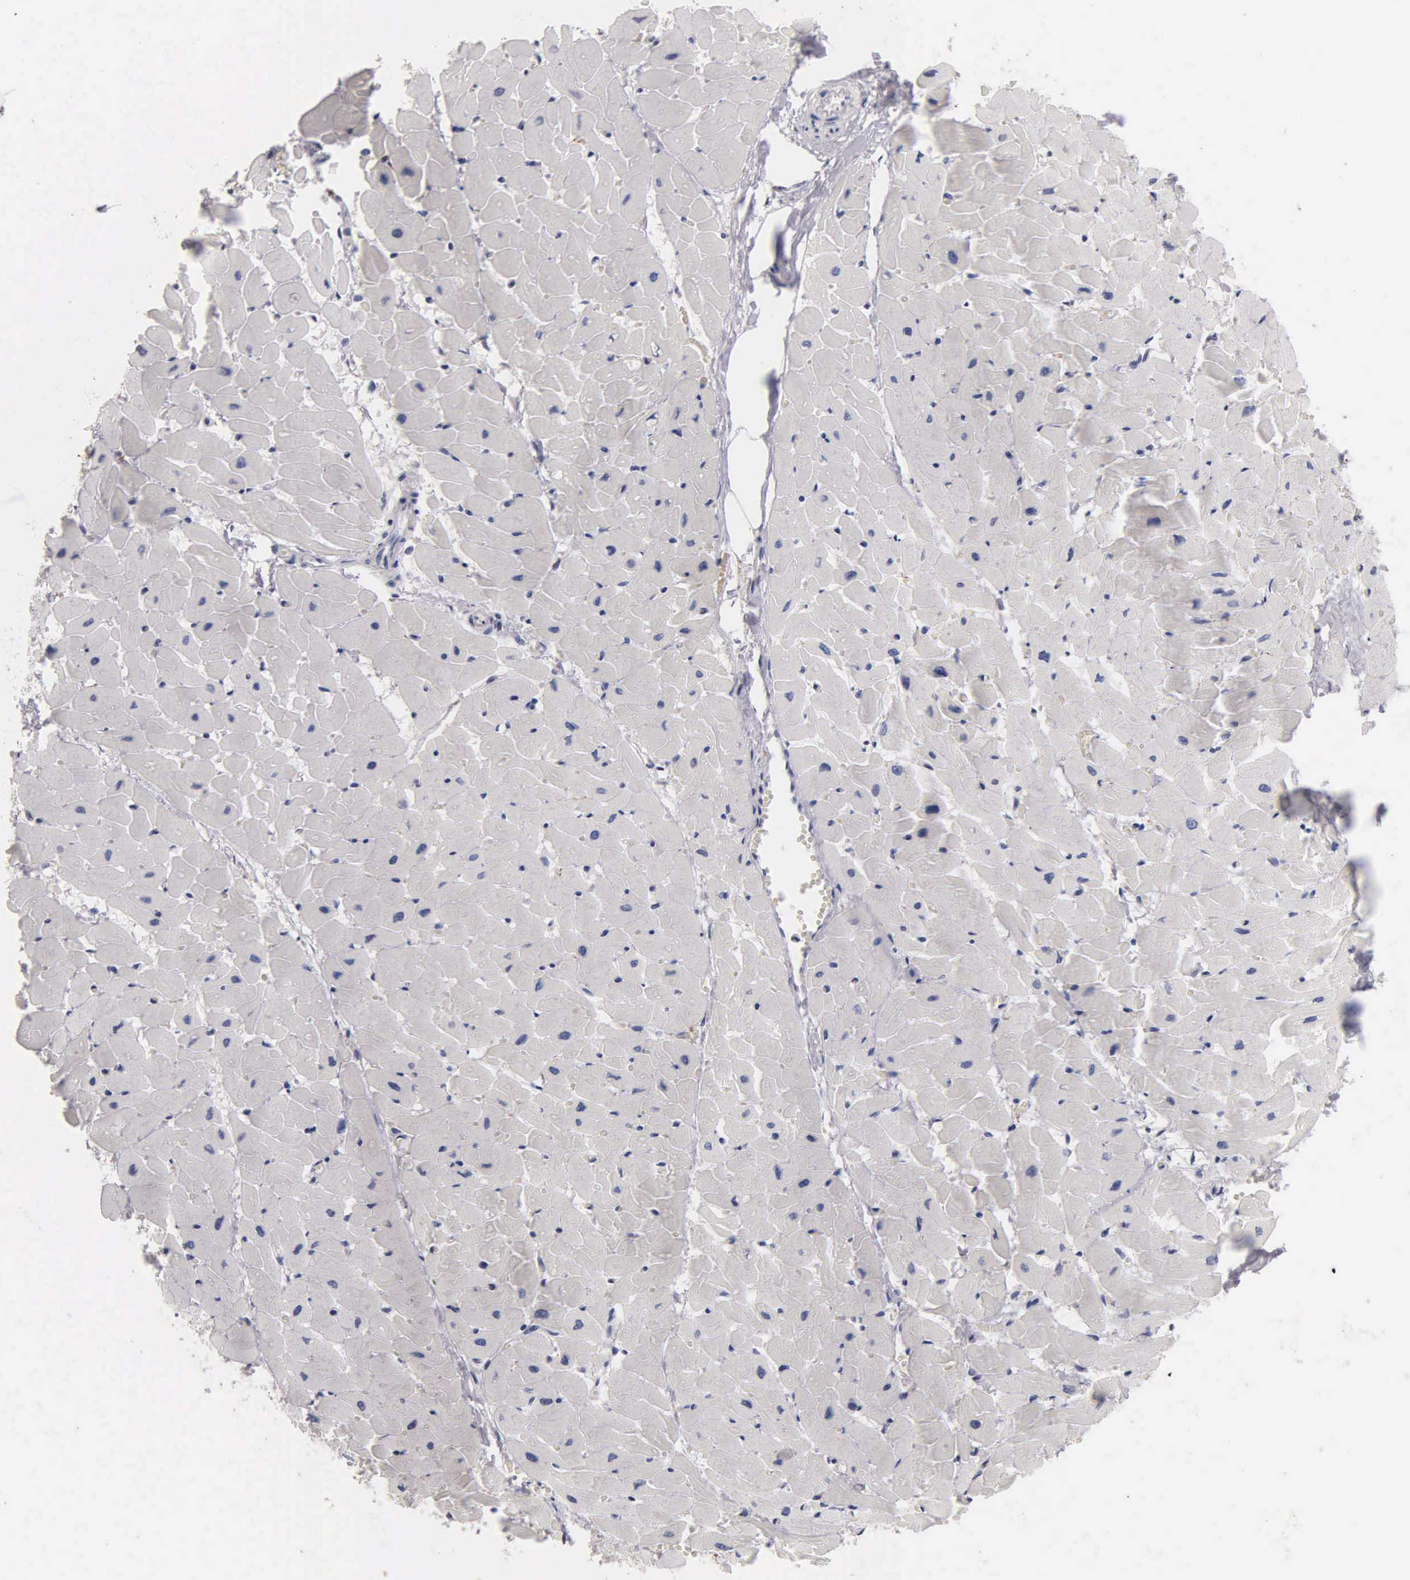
{"staining": {"intensity": "negative", "quantity": "none", "location": "none"}, "tissue": "heart muscle", "cell_type": "Cardiomyocytes", "image_type": "normal", "snomed": [{"axis": "morphology", "description": "Normal tissue, NOS"}, {"axis": "topography", "description": "Heart"}], "caption": "Immunohistochemistry (IHC) image of benign heart muscle stained for a protein (brown), which shows no positivity in cardiomyocytes.", "gene": "SST", "patient": {"sex": "female", "age": 19}}